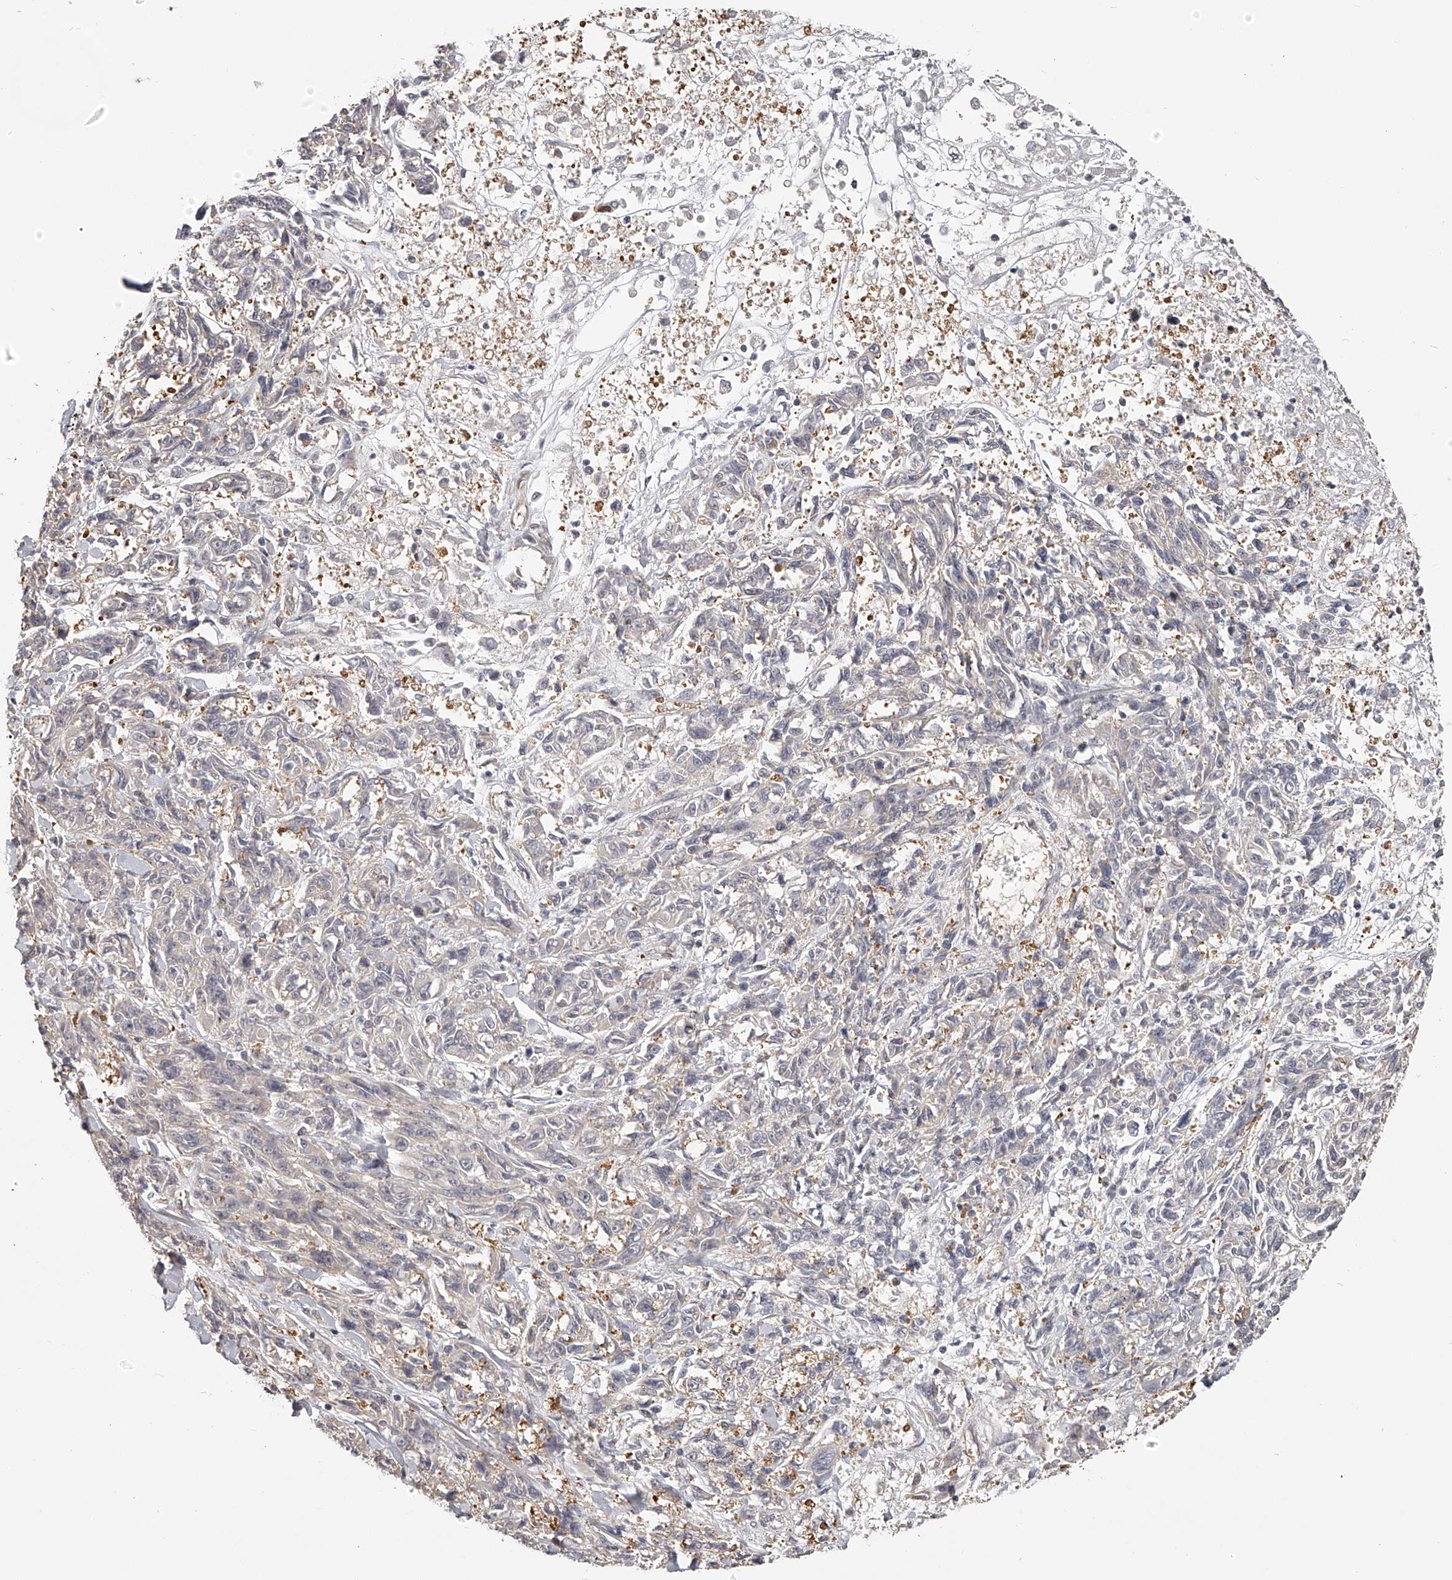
{"staining": {"intensity": "negative", "quantity": "none", "location": "none"}, "tissue": "melanoma", "cell_type": "Tumor cells", "image_type": "cancer", "snomed": [{"axis": "morphology", "description": "Malignant melanoma, NOS"}, {"axis": "topography", "description": "Skin"}], "caption": "High power microscopy micrograph of an IHC image of melanoma, revealing no significant expression in tumor cells. (DAB immunohistochemistry (IHC) with hematoxylin counter stain).", "gene": "ZNF582", "patient": {"sex": "male", "age": 53}}